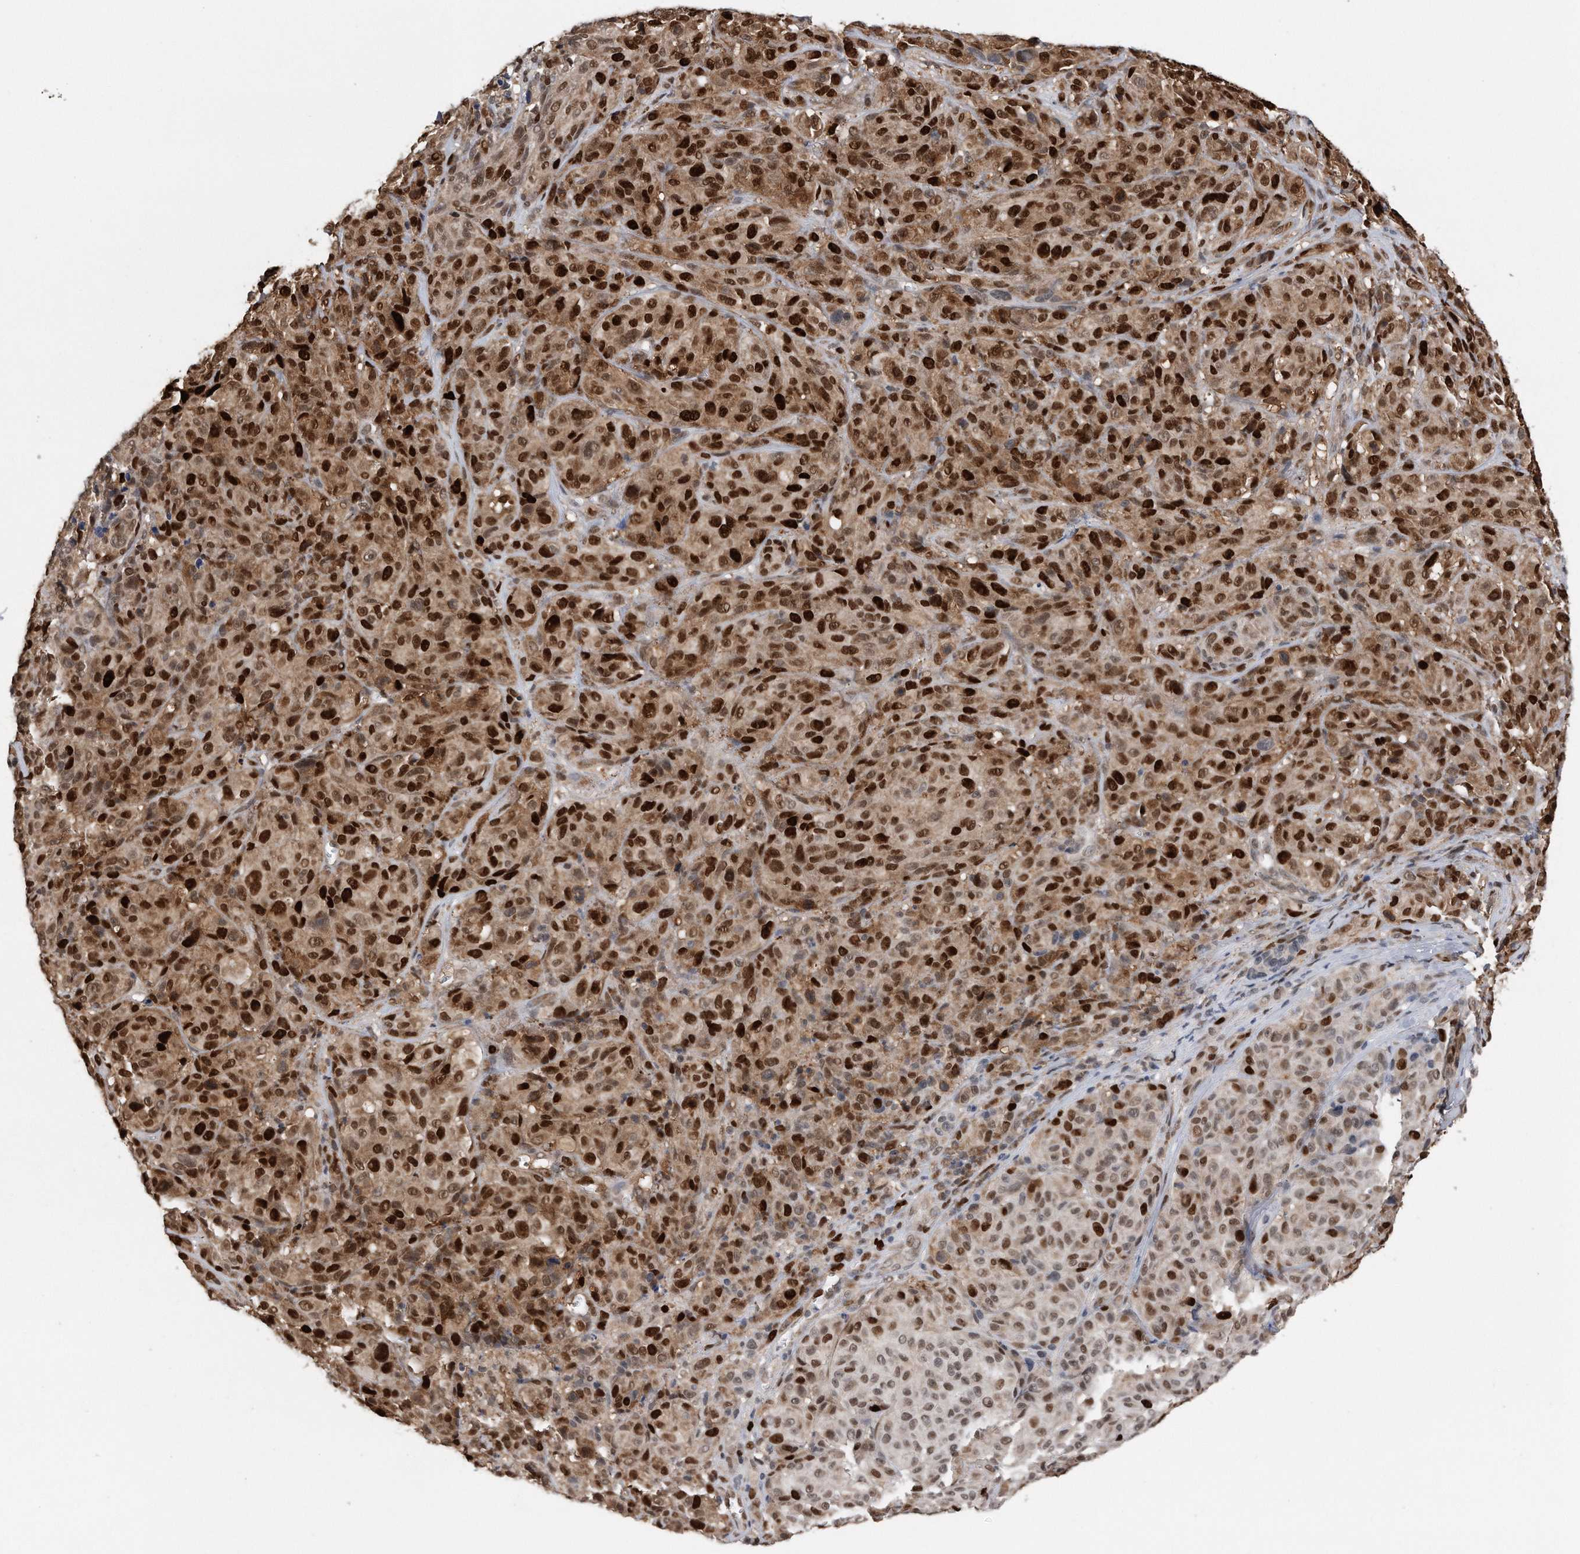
{"staining": {"intensity": "strong", "quantity": ">75%", "location": "cytoplasmic/membranous,nuclear"}, "tissue": "melanoma", "cell_type": "Tumor cells", "image_type": "cancer", "snomed": [{"axis": "morphology", "description": "Malignant melanoma, NOS"}, {"axis": "topography", "description": "Skin"}], "caption": "DAB (3,3'-diaminobenzidine) immunohistochemical staining of melanoma demonstrates strong cytoplasmic/membranous and nuclear protein positivity in about >75% of tumor cells.", "gene": "PCNA", "patient": {"sex": "male", "age": 73}}